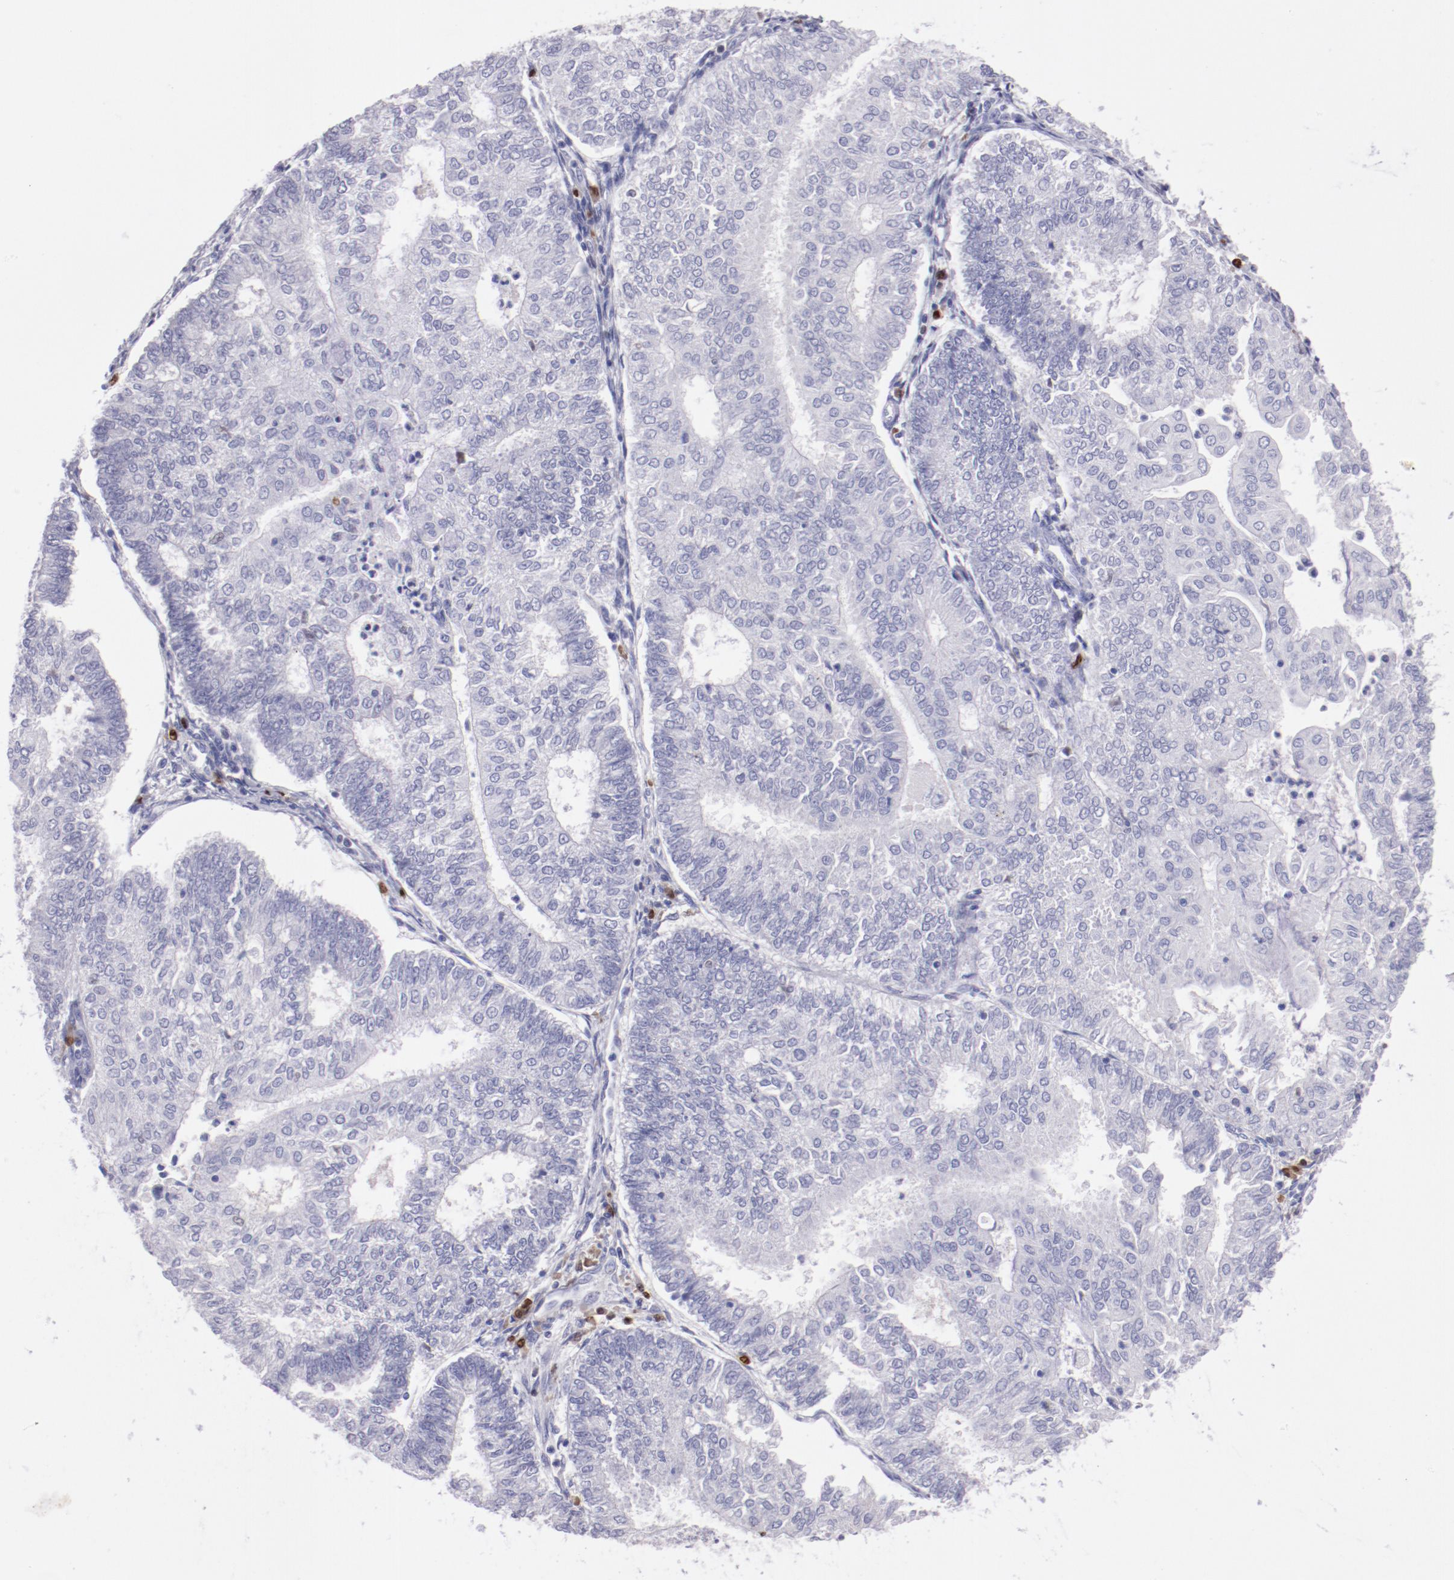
{"staining": {"intensity": "negative", "quantity": "none", "location": "none"}, "tissue": "endometrial cancer", "cell_type": "Tumor cells", "image_type": "cancer", "snomed": [{"axis": "morphology", "description": "Adenocarcinoma, NOS"}, {"axis": "topography", "description": "Endometrium"}], "caption": "This is a image of IHC staining of endometrial cancer, which shows no positivity in tumor cells.", "gene": "IRF8", "patient": {"sex": "female", "age": 59}}